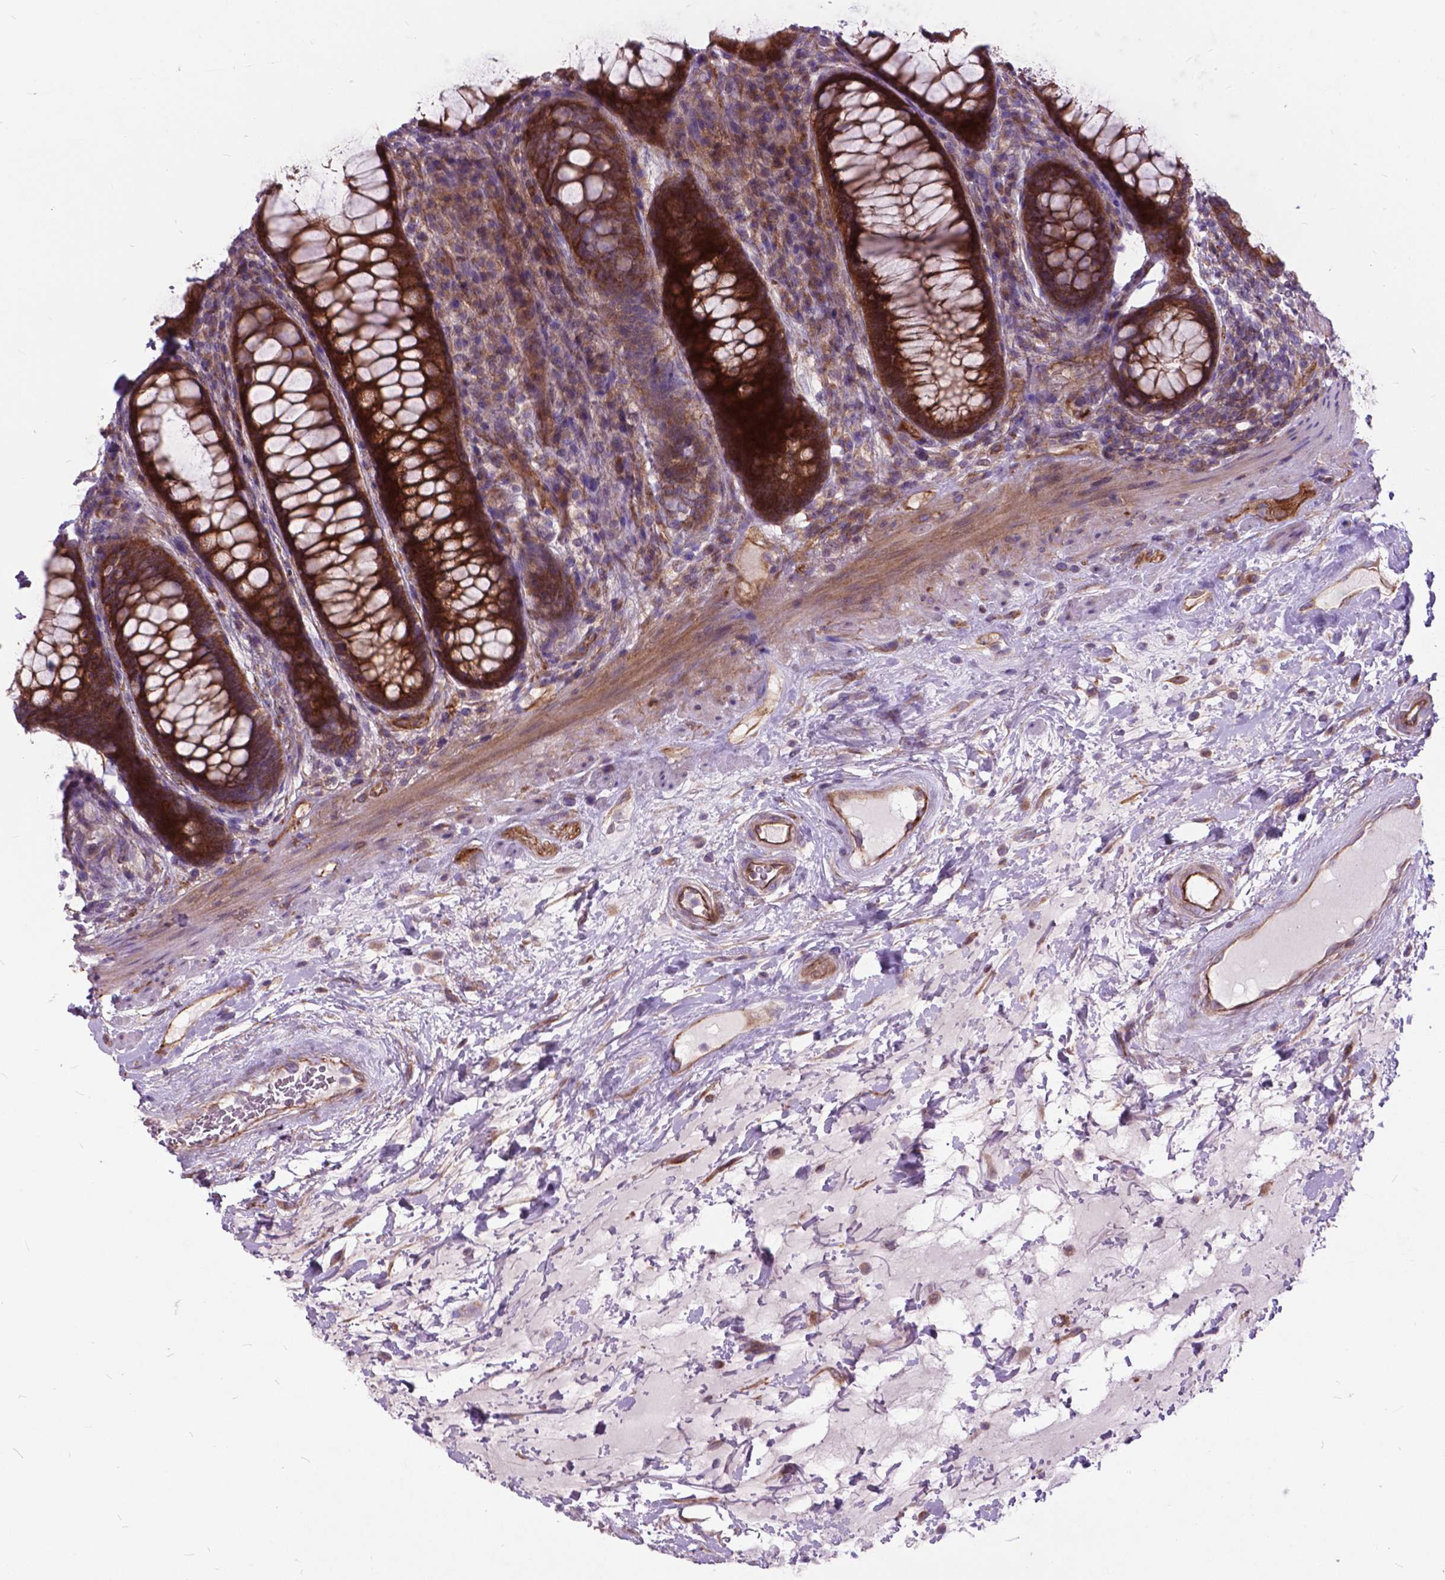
{"staining": {"intensity": "strong", "quantity": ">75%", "location": "cytoplasmic/membranous"}, "tissue": "rectum", "cell_type": "Glandular cells", "image_type": "normal", "snomed": [{"axis": "morphology", "description": "Normal tissue, NOS"}, {"axis": "topography", "description": "Rectum"}], "caption": "Protein expression analysis of unremarkable human rectum reveals strong cytoplasmic/membranous staining in approximately >75% of glandular cells.", "gene": "FLT4", "patient": {"sex": "male", "age": 72}}